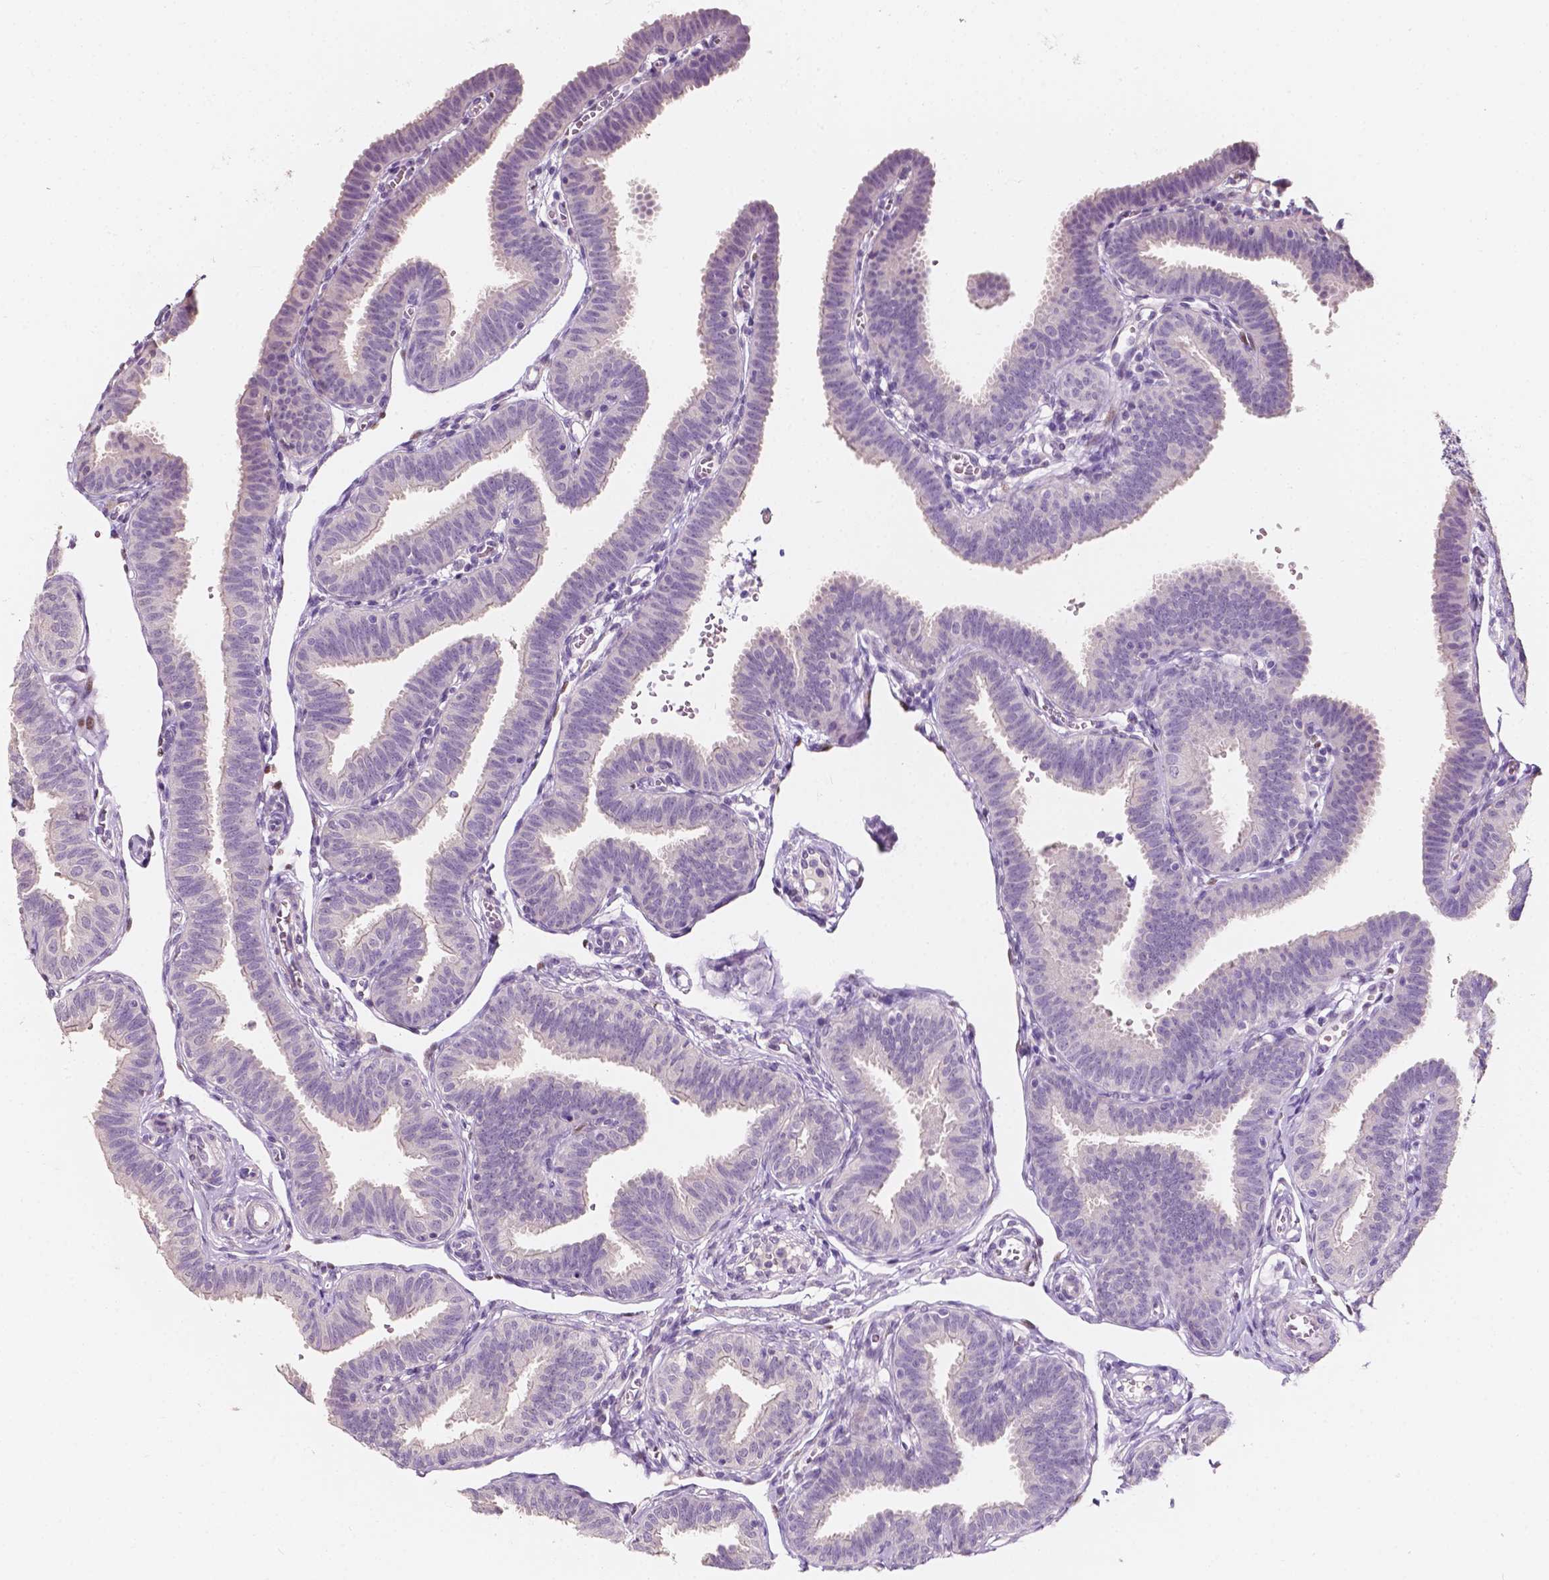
{"staining": {"intensity": "negative", "quantity": "none", "location": "none"}, "tissue": "fallopian tube", "cell_type": "Glandular cells", "image_type": "normal", "snomed": [{"axis": "morphology", "description": "Normal tissue, NOS"}, {"axis": "topography", "description": "Fallopian tube"}], "caption": "A histopathology image of human fallopian tube is negative for staining in glandular cells.", "gene": "TAL1", "patient": {"sex": "female", "age": 25}}